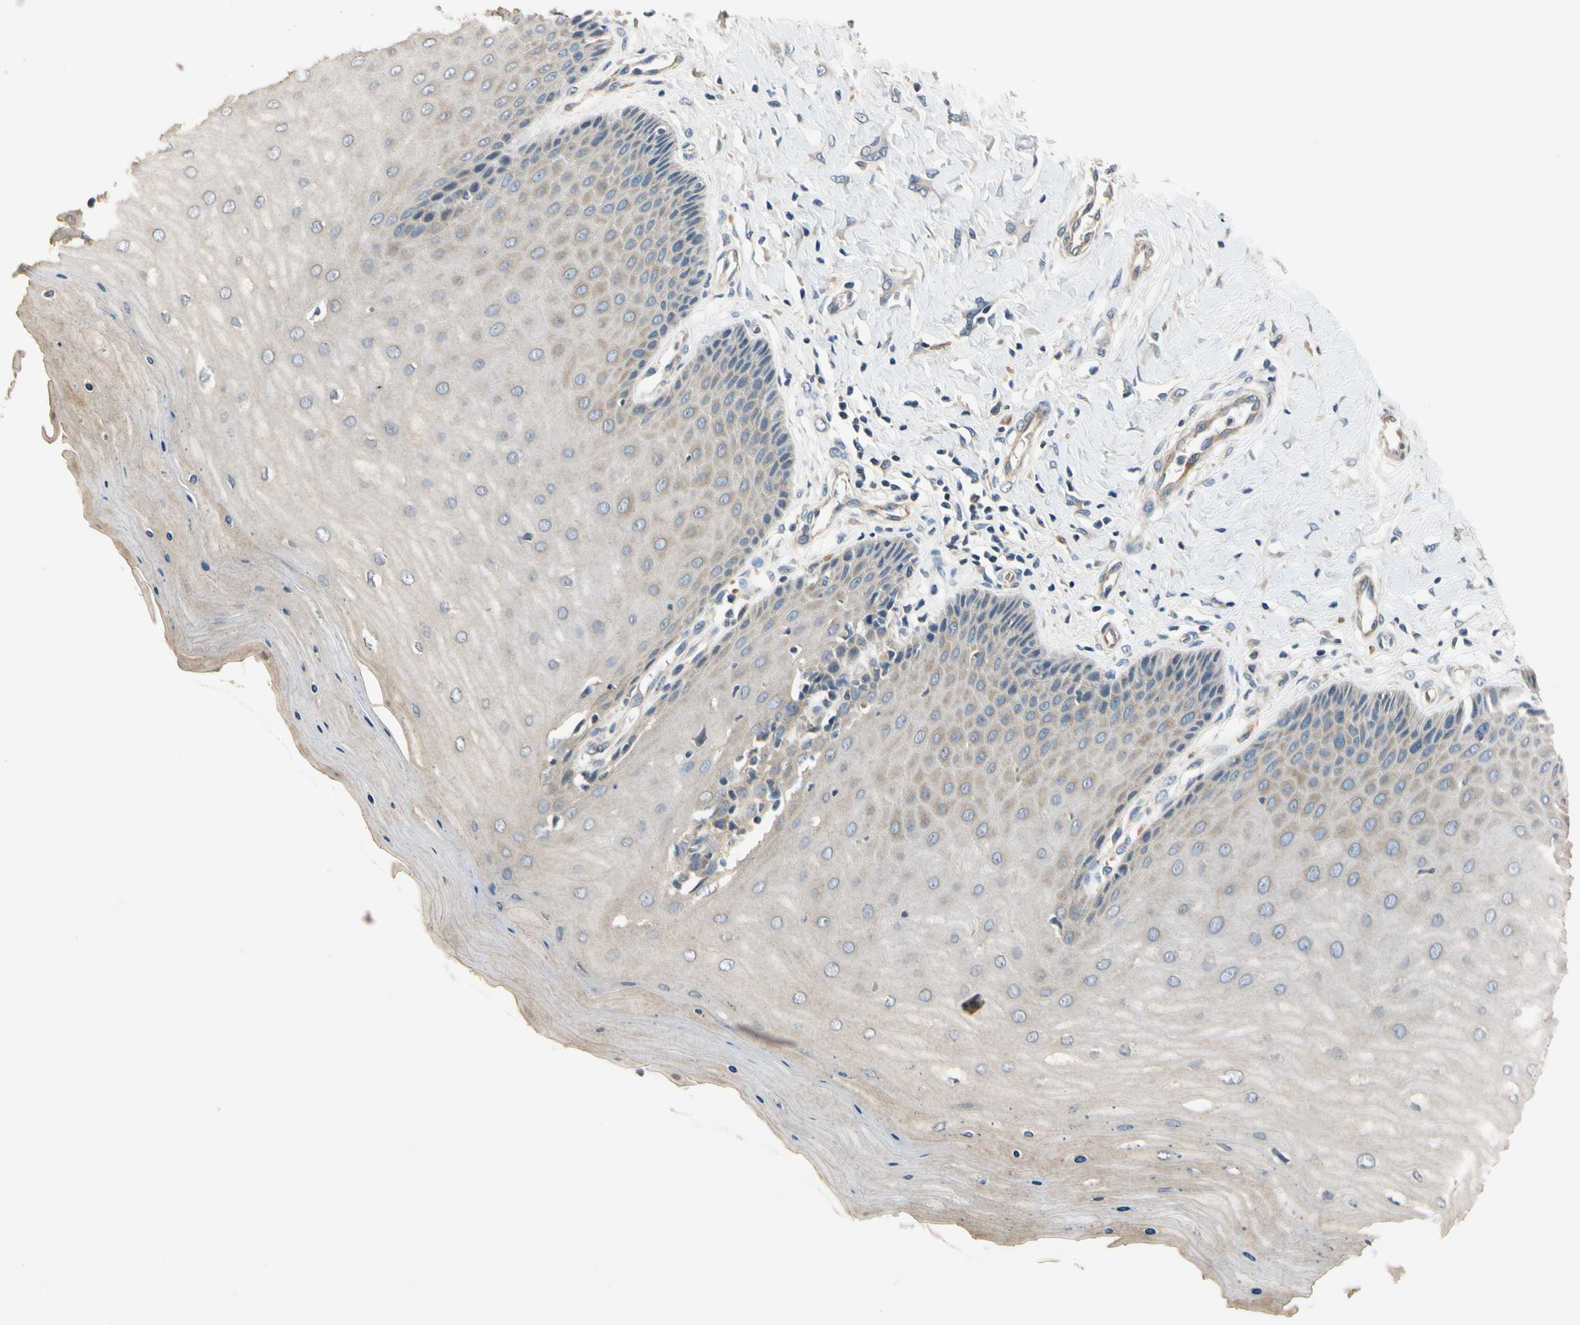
{"staining": {"intensity": "weak", "quantity": "<25%", "location": "cytoplasmic/membranous"}, "tissue": "cervix", "cell_type": "Glandular cells", "image_type": "normal", "snomed": [{"axis": "morphology", "description": "Normal tissue, NOS"}, {"axis": "topography", "description": "Cervix"}], "caption": "Glandular cells show no significant staining in unremarkable cervix. (DAB IHC visualized using brightfield microscopy, high magnification).", "gene": "ALKBH3", "patient": {"sex": "female", "age": 55}}